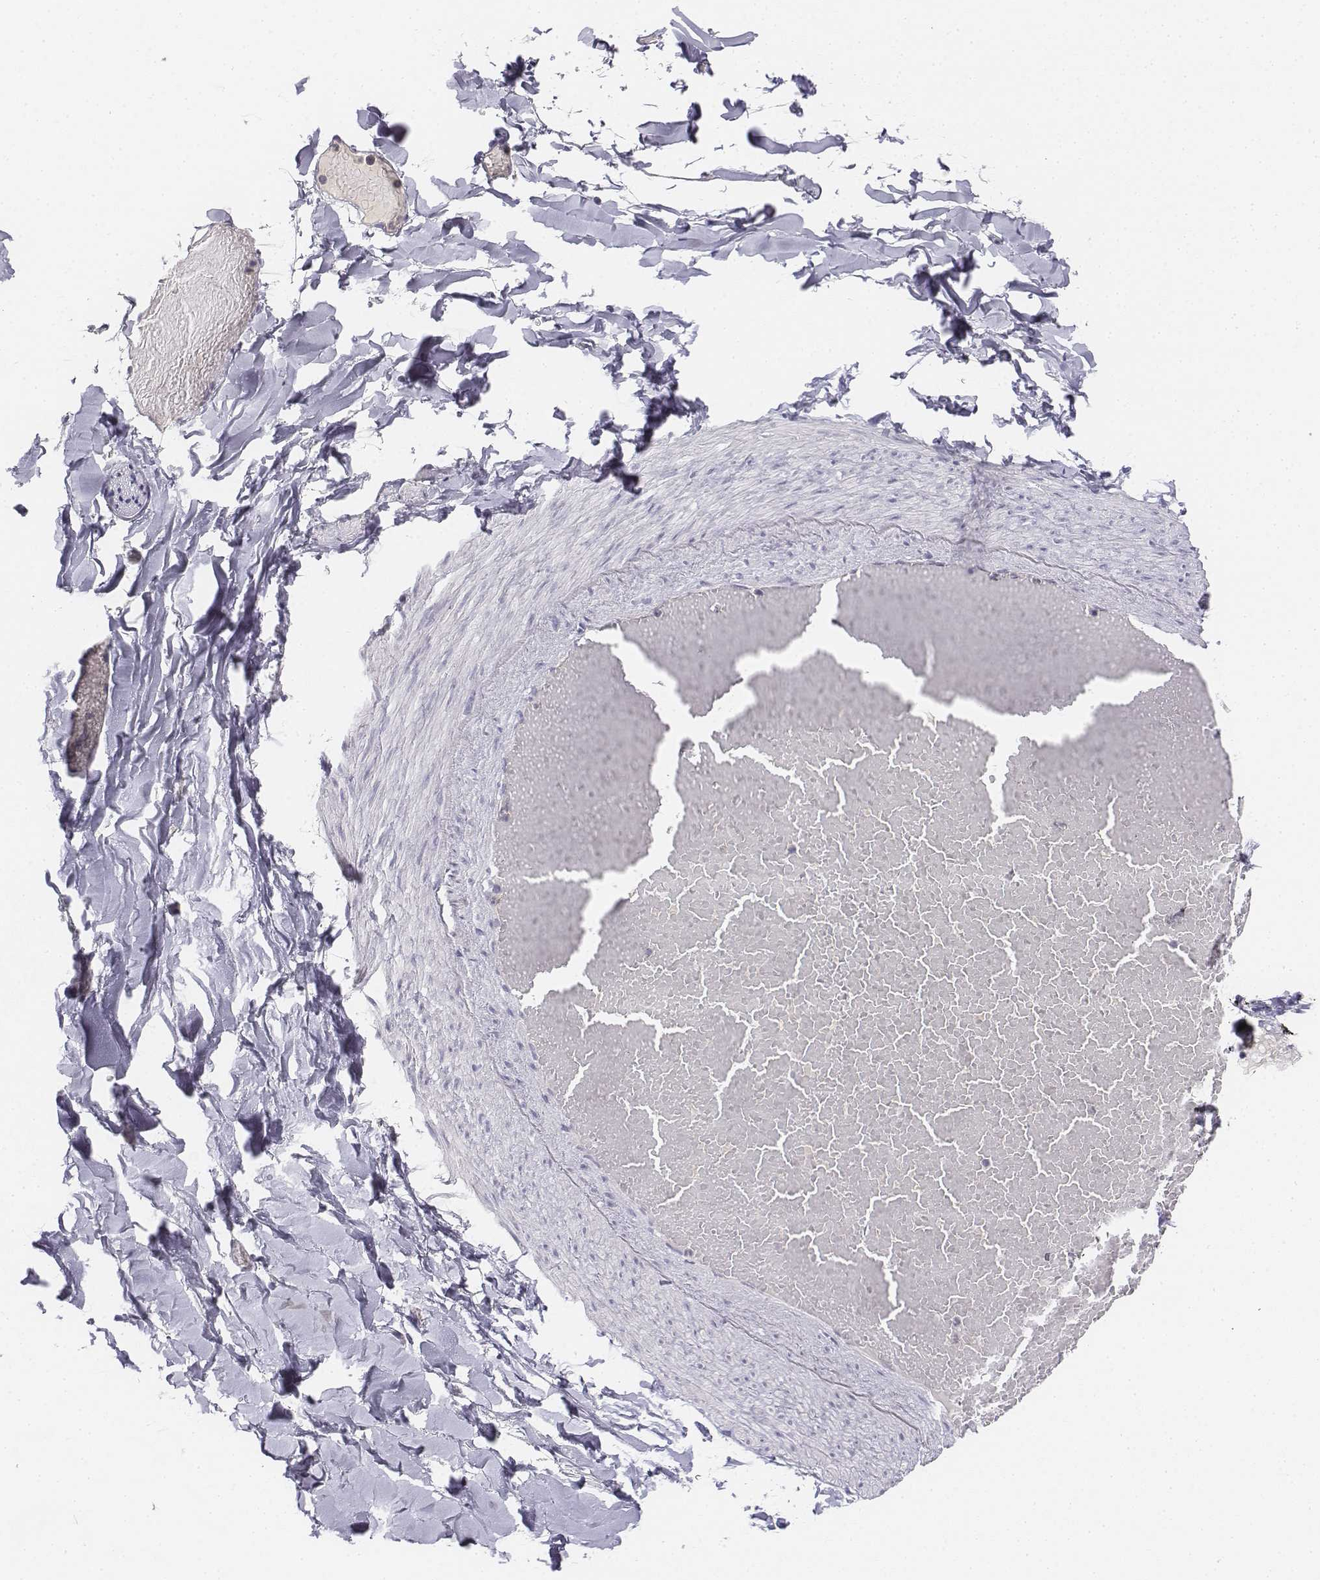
{"staining": {"intensity": "negative", "quantity": "none", "location": "none"}, "tissue": "adipose tissue", "cell_type": "Adipocytes", "image_type": "normal", "snomed": [{"axis": "morphology", "description": "Normal tissue, NOS"}, {"axis": "topography", "description": "Gallbladder"}, {"axis": "topography", "description": "Peripheral nerve tissue"}], "caption": "An IHC image of normal adipose tissue is shown. There is no staining in adipocytes of adipose tissue.", "gene": "UCN2", "patient": {"sex": "female", "age": 45}}